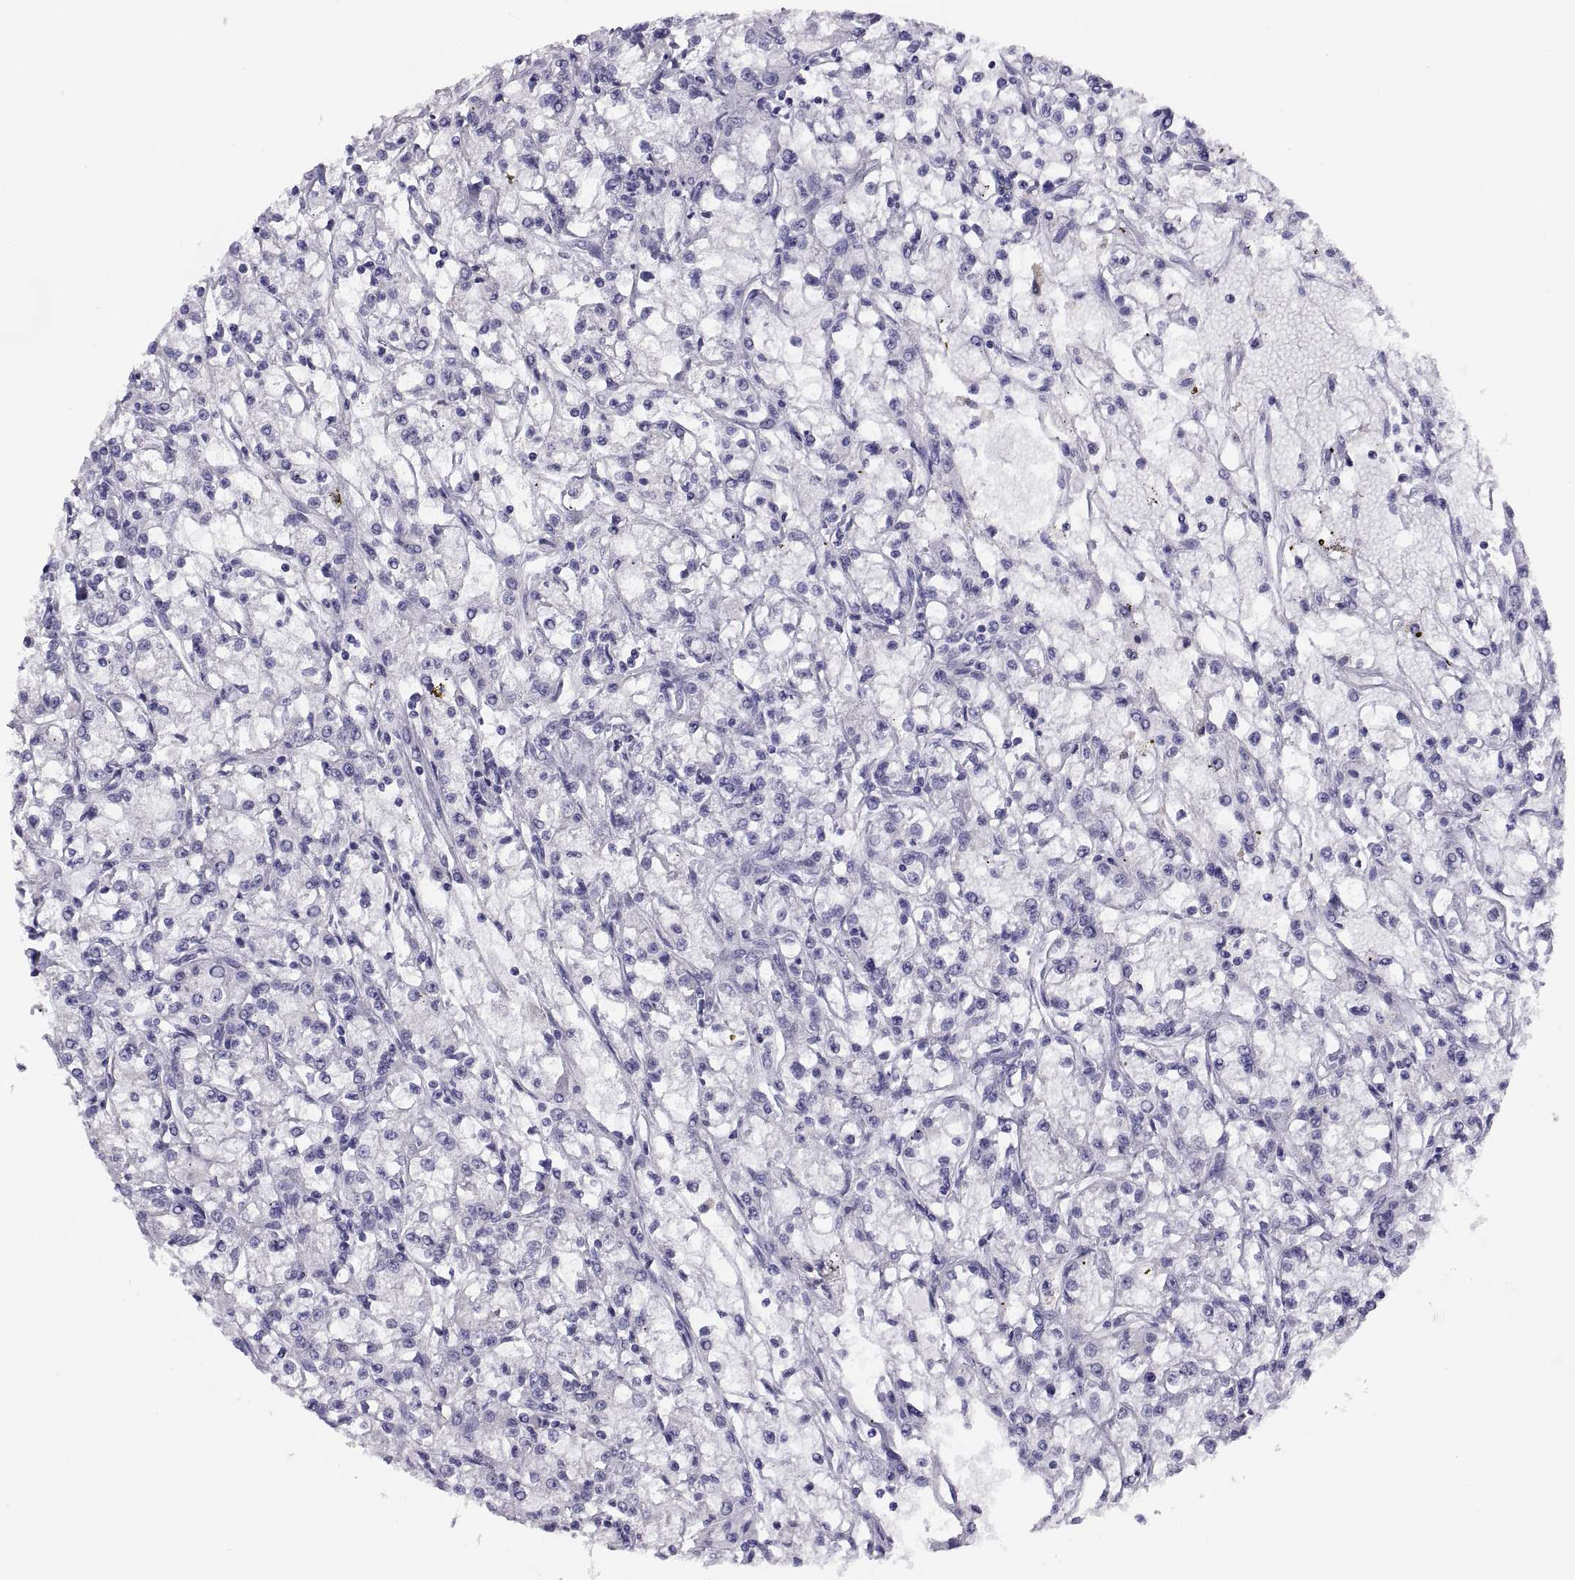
{"staining": {"intensity": "negative", "quantity": "none", "location": "none"}, "tissue": "renal cancer", "cell_type": "Tumor cells", "image_type": "cancer", "snomed": [{"axis": "morphology", "description": "Adenocarcinoma, NOS"}, {"axis": "topography", "description": "Kidney"}], "caption": "Adenocarcinoma (renal) stained for a protein using immunohistochemistry (IHC) demonstrates no expression tumor cells.", "gene": "STRC", "patient": {"sex": "female", "age": 59}}